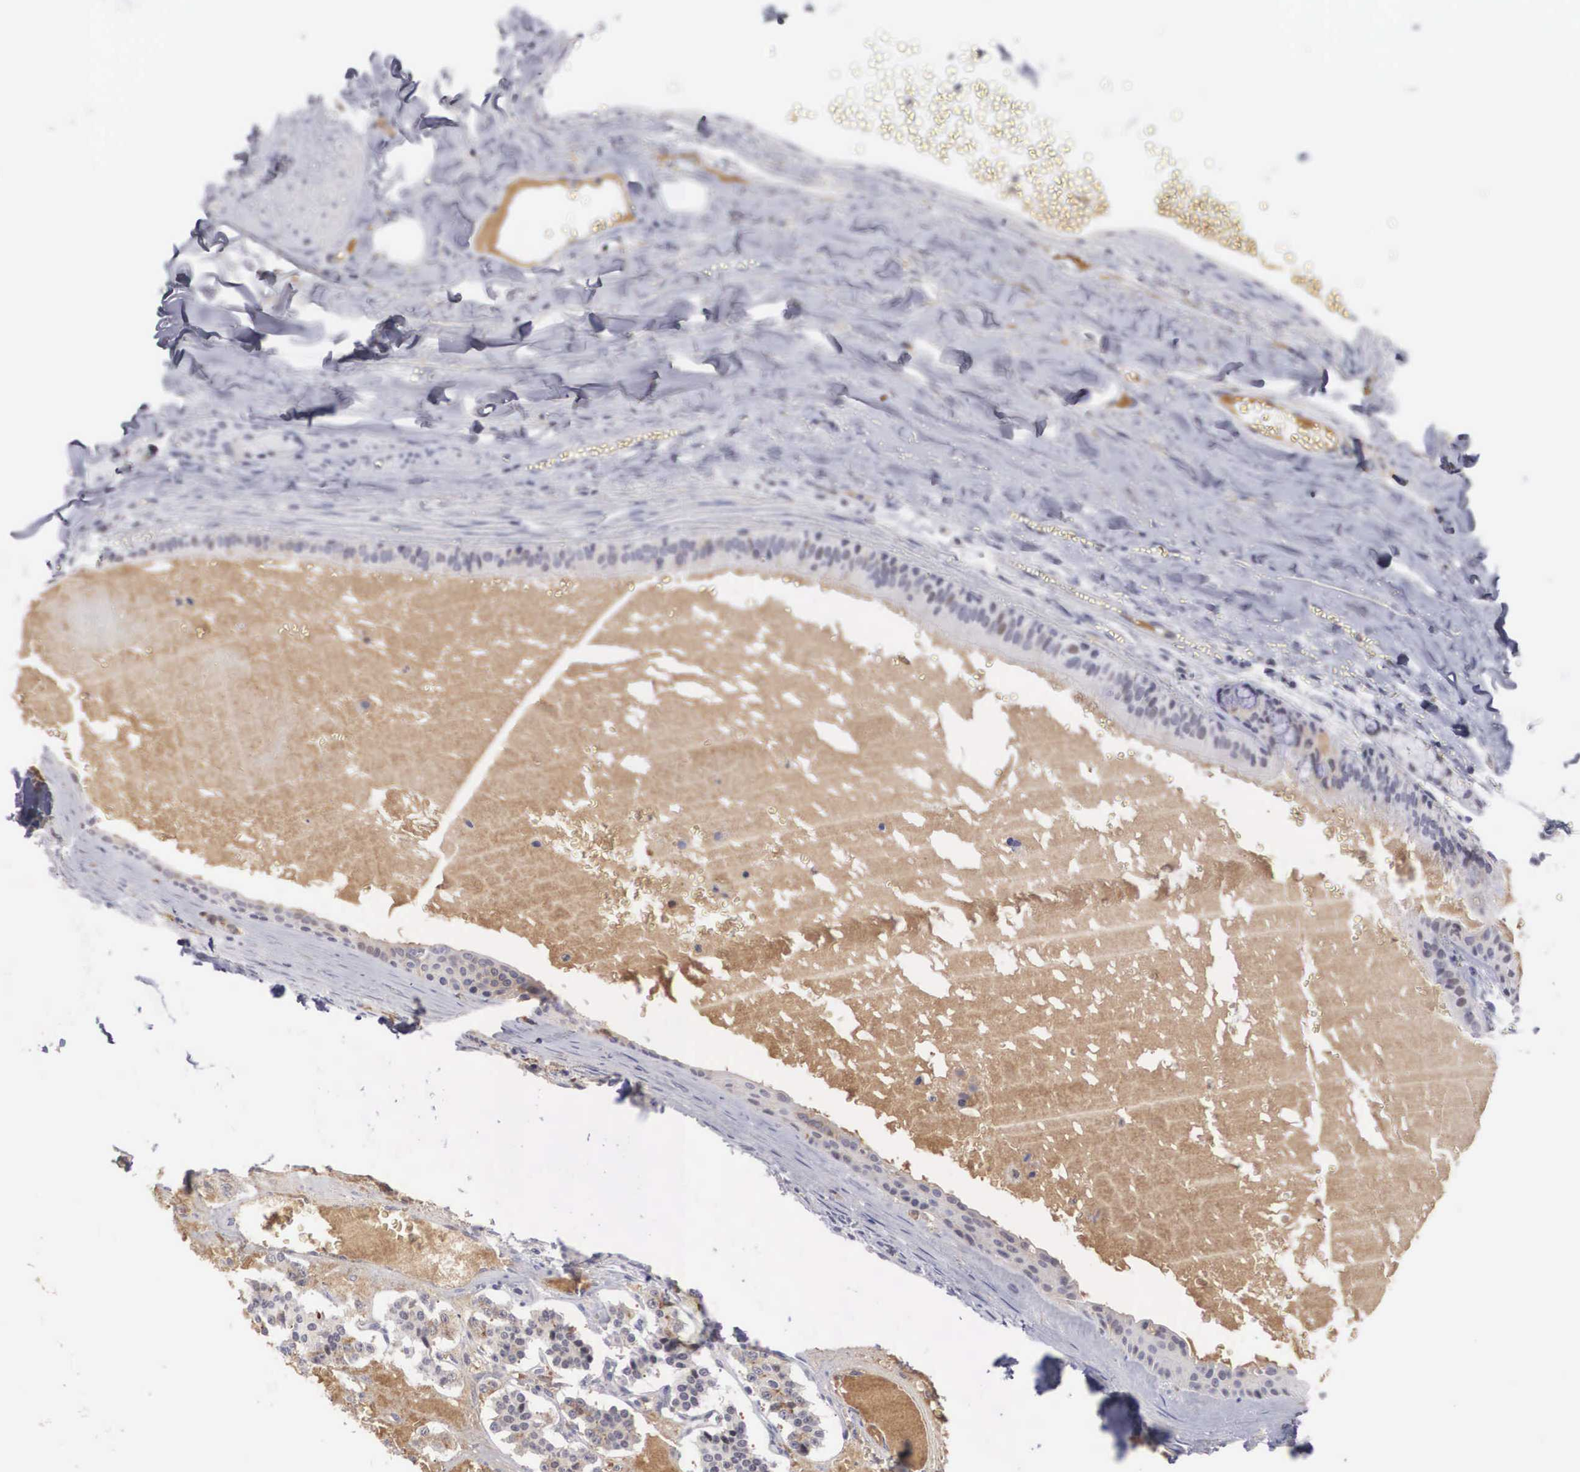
{"staining": {"intensity": "moderate", "quantity": "25%-75%", "location": "cytoplasmic/membranous"}, "tissue": "carcinoid", "cell_type": "Tumor cells", "image_type": "cancer", "snomed": [{"axis": "morphology", "description": "Carcinoid, malignant, NOS"}, {"axis": "topography", "description": "Bronchus"}], "caption": "A brown stain highlights moderate cytoplasmic/membranous positivity of a protein in carcinoid (malignant) tumor cells. (DAB (3,3'-diaminobenzidine) = brown stain, brightfield microscopy at high magnification).", "gene": "RBPJ", "patient": {"sex": "male", "age": 55}}